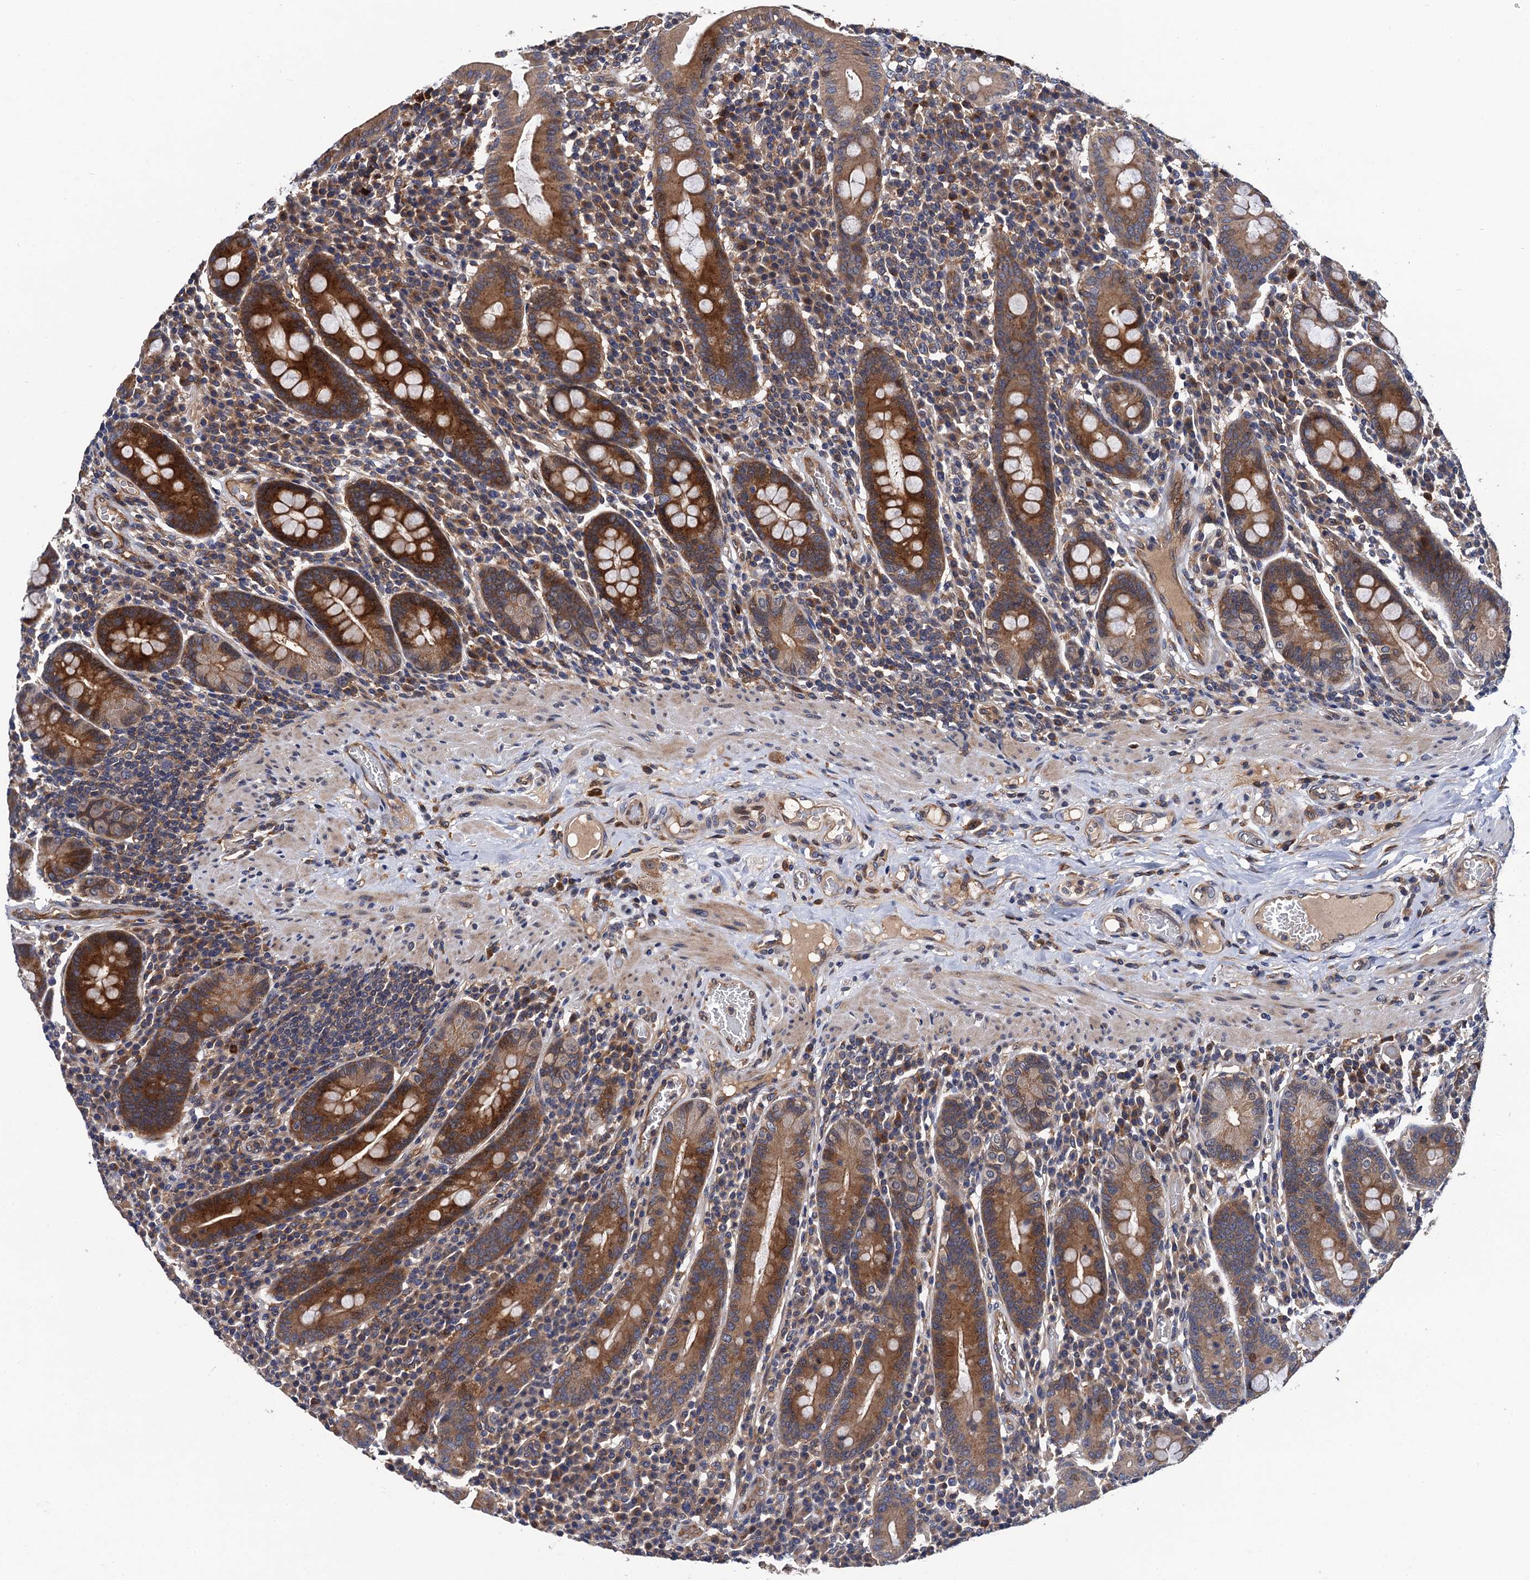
{"staining": {"intensity": "strong", "quantity": ">75%", "location": "cytoplasmic/membranous"}, "tissue": "duodenum", "cell_type": "Glandular cells", "image_type": "normal", "snomed": [{"axis": "morphology", "description": "Normal tissue, NOS"}, {"axis": "morphology", "description": "Adenocarcinoma, NOS"}, {"axis": "topography", "description": "Pancreas"}, {"axis": "topography", "description": "Duodenum"}], "caption": "A photomicrograph of human duodenum stained for a protein shows strong cytoplasmic/membranous brown staining in glandular cells.", "gene": "VPS35", "patient": {"sex": "male", "age": 50}}